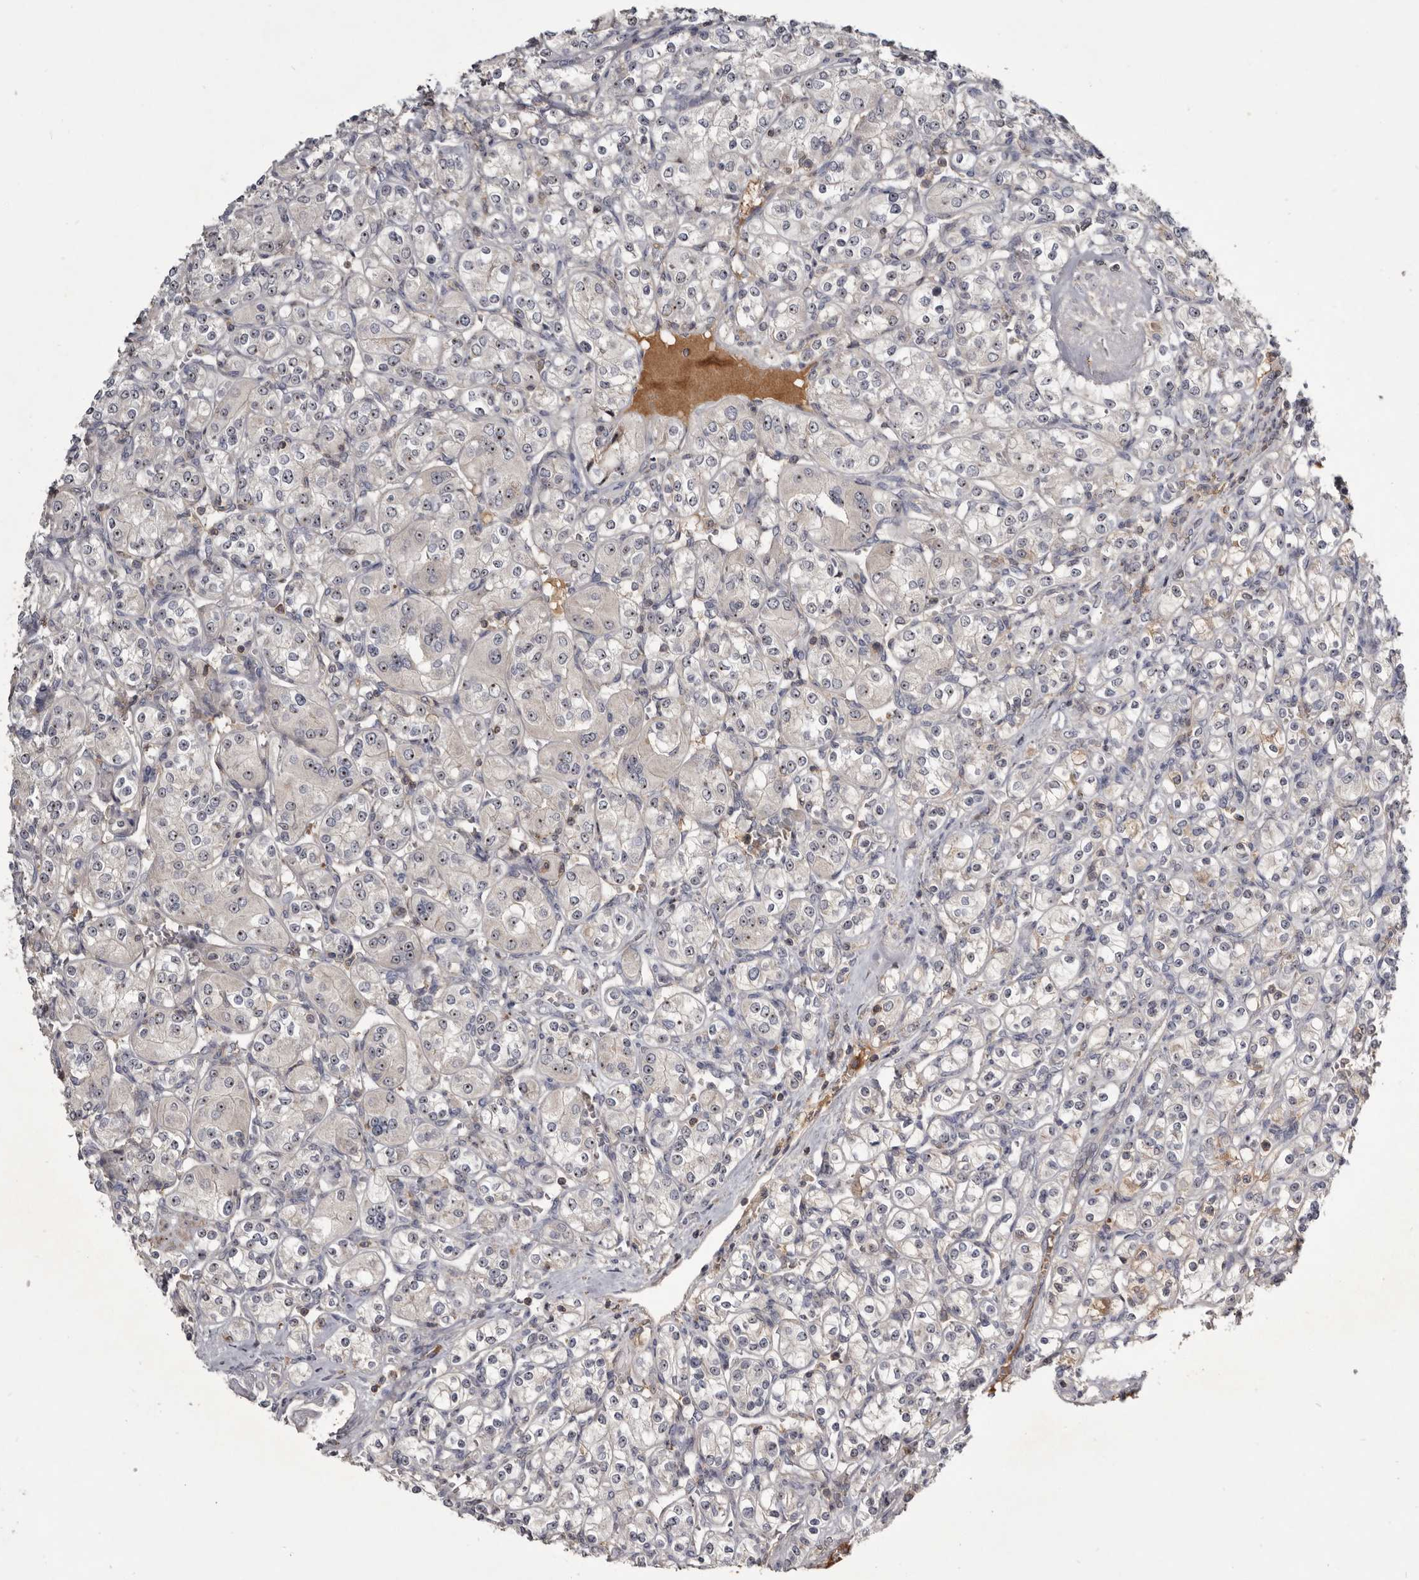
{"staining": {"intensity": "weak", "quantity": "<25%", "location": "nuclear"}, "tissue": "renal cancer", "cell_type": "Tumor cells", "image_type": "cancer", "snomed": [{"axis": "morphology", "description": "Adenocarcinoma, NOS"}, {"axis": "topography", "description": "Kidney"}], "caption": "A photomicrograph of human renal cancer (adenocarcinoma) is negative for staining in tumor cells.", "gene": "TTC39A", "patient": {"sex": "male", "age": 77}}